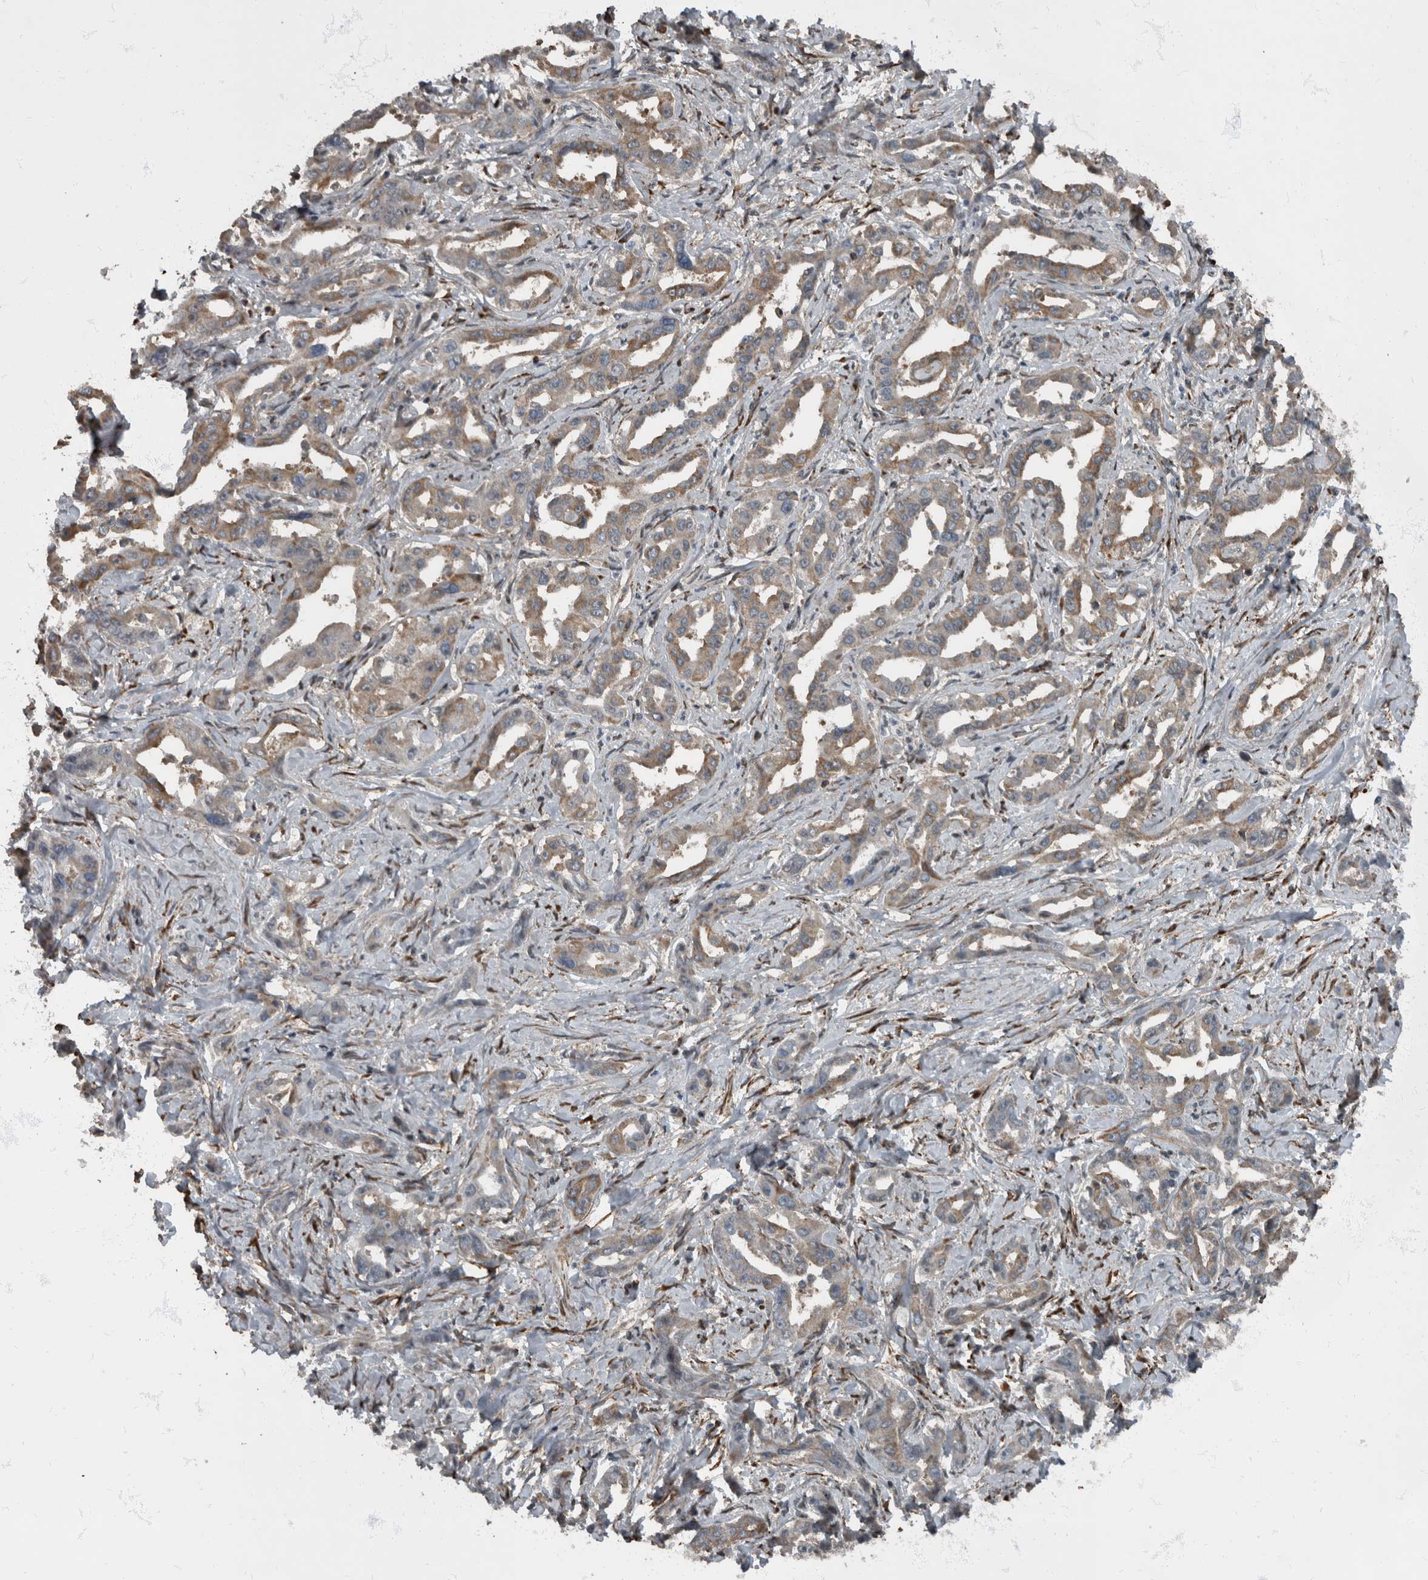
{"staining": {"intensity": "weak", "quantity": "25%-75%", "location": "cytoplasmic/membranous"}, "tissue": "liver cancer", "cell_type": "Tumor cells", "image_type": "cancer", "snomed": [{"axis": "morphology", "description": "Cholangiocarcinoma"}, {"axis": "topography", "description": "Liver"}], "caption": "IHC of human cholangiocarcinoma (liver) shows low levels of weak cytoplasmic/membranous staining in about 25%-75% of tumor cells.", "gene": "RABGGTB", "patient": {"sex": "male", "age": 59}}